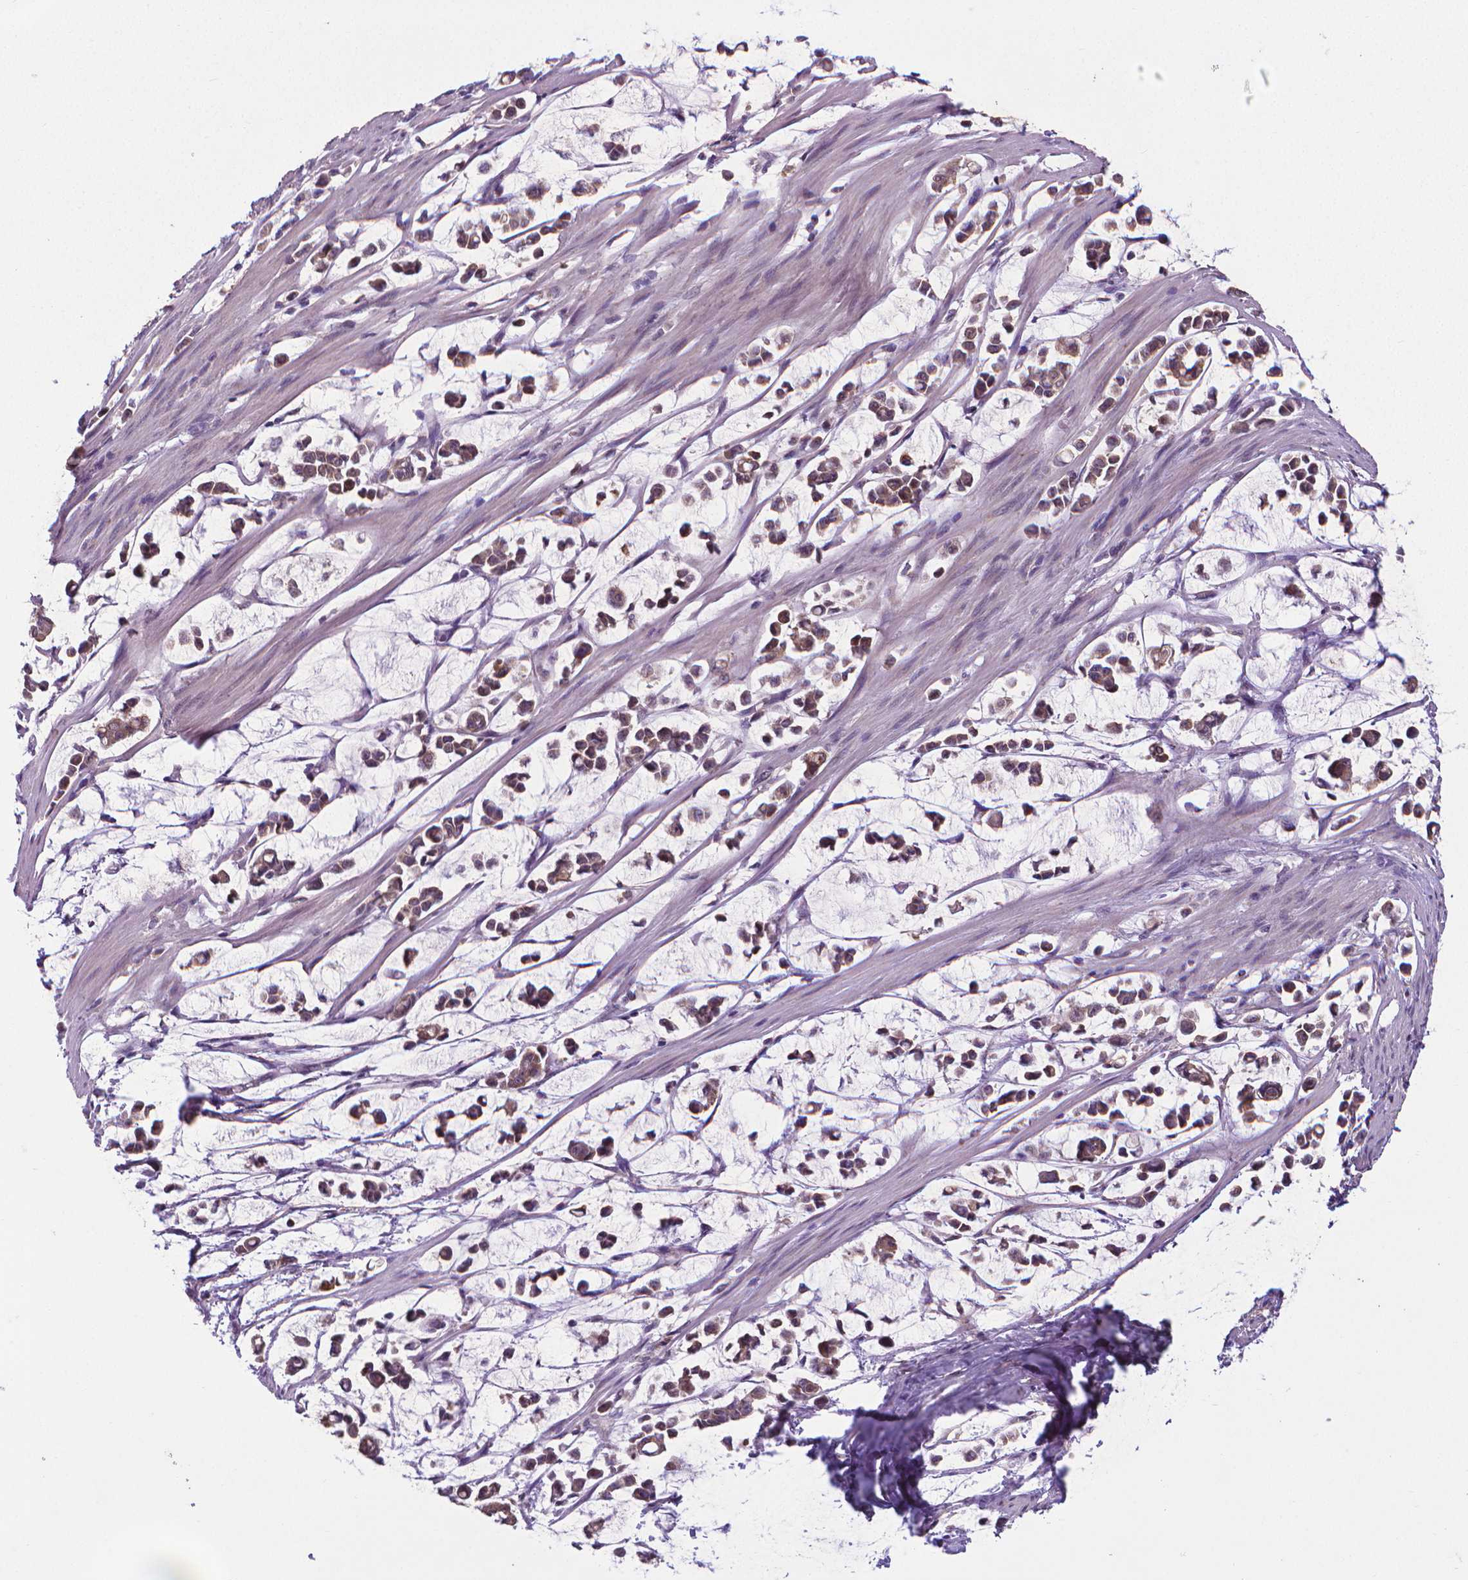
{"staining": {"intensity": "moderate", "quantity": "25%-75%", "location": "cytoplasmic/membranous"}, "tissue": "stomach cancer", "cell_type": "Tumor cells", "image_type": "cancer", "snomed": [{"axis": "morphology", "description": "Adenocarcinoma, NOS"}, {"axis": "topography", "description": "Stomach"}], "caption": "This micrograph displays IHC staining of stomach cancer (adenocarcinoma), with medium moderate cytoplasmic/membranous expression in about 25%-75% of tumor cells.", "gene": "GPR63", "patient": {"sex": "male", "age": 82}}